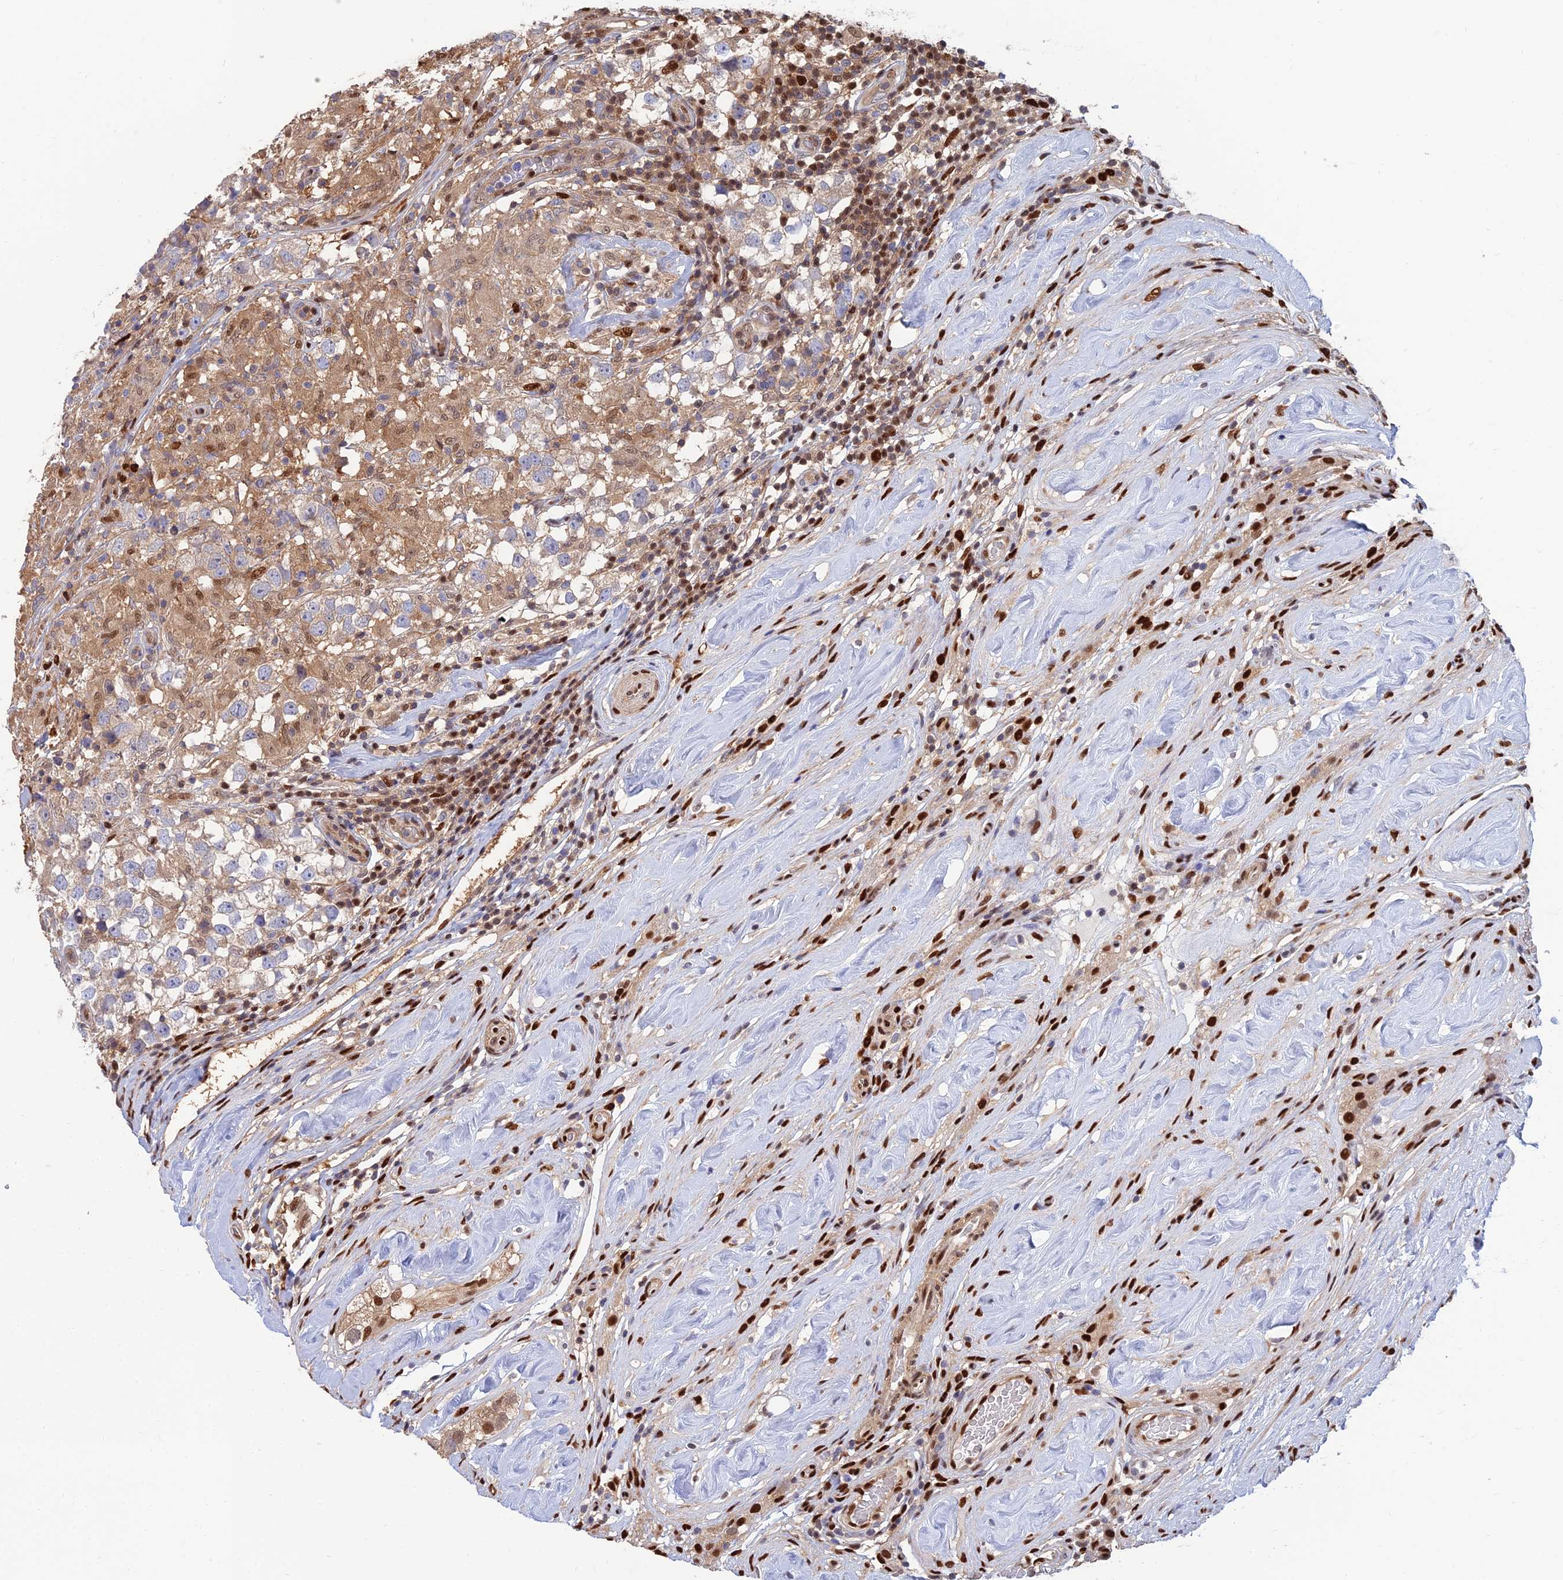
{"staining": {"intensity": "moderate", "quantity": "25%-75%", "location": "cytoplasmic/membranous"}, "tissue": "testis cancer", "cell_type": "Tumor cells", "image_type": "cancer", "snomed": [{"axis": "morphology", "description": "Seminoma, NOS"}, {"axis": "topography", "description": "Testis"}], "caption": "A high-resolution photomicrograph shows immunohistochemistry (IHC) staining of testis seminoma, which reveals moderate cytoplasmic/membranous staining in approximately 25%-75% of tumor cells.", "gene": "DNPEP", "patient": {"sex": "male", "age": 46}}